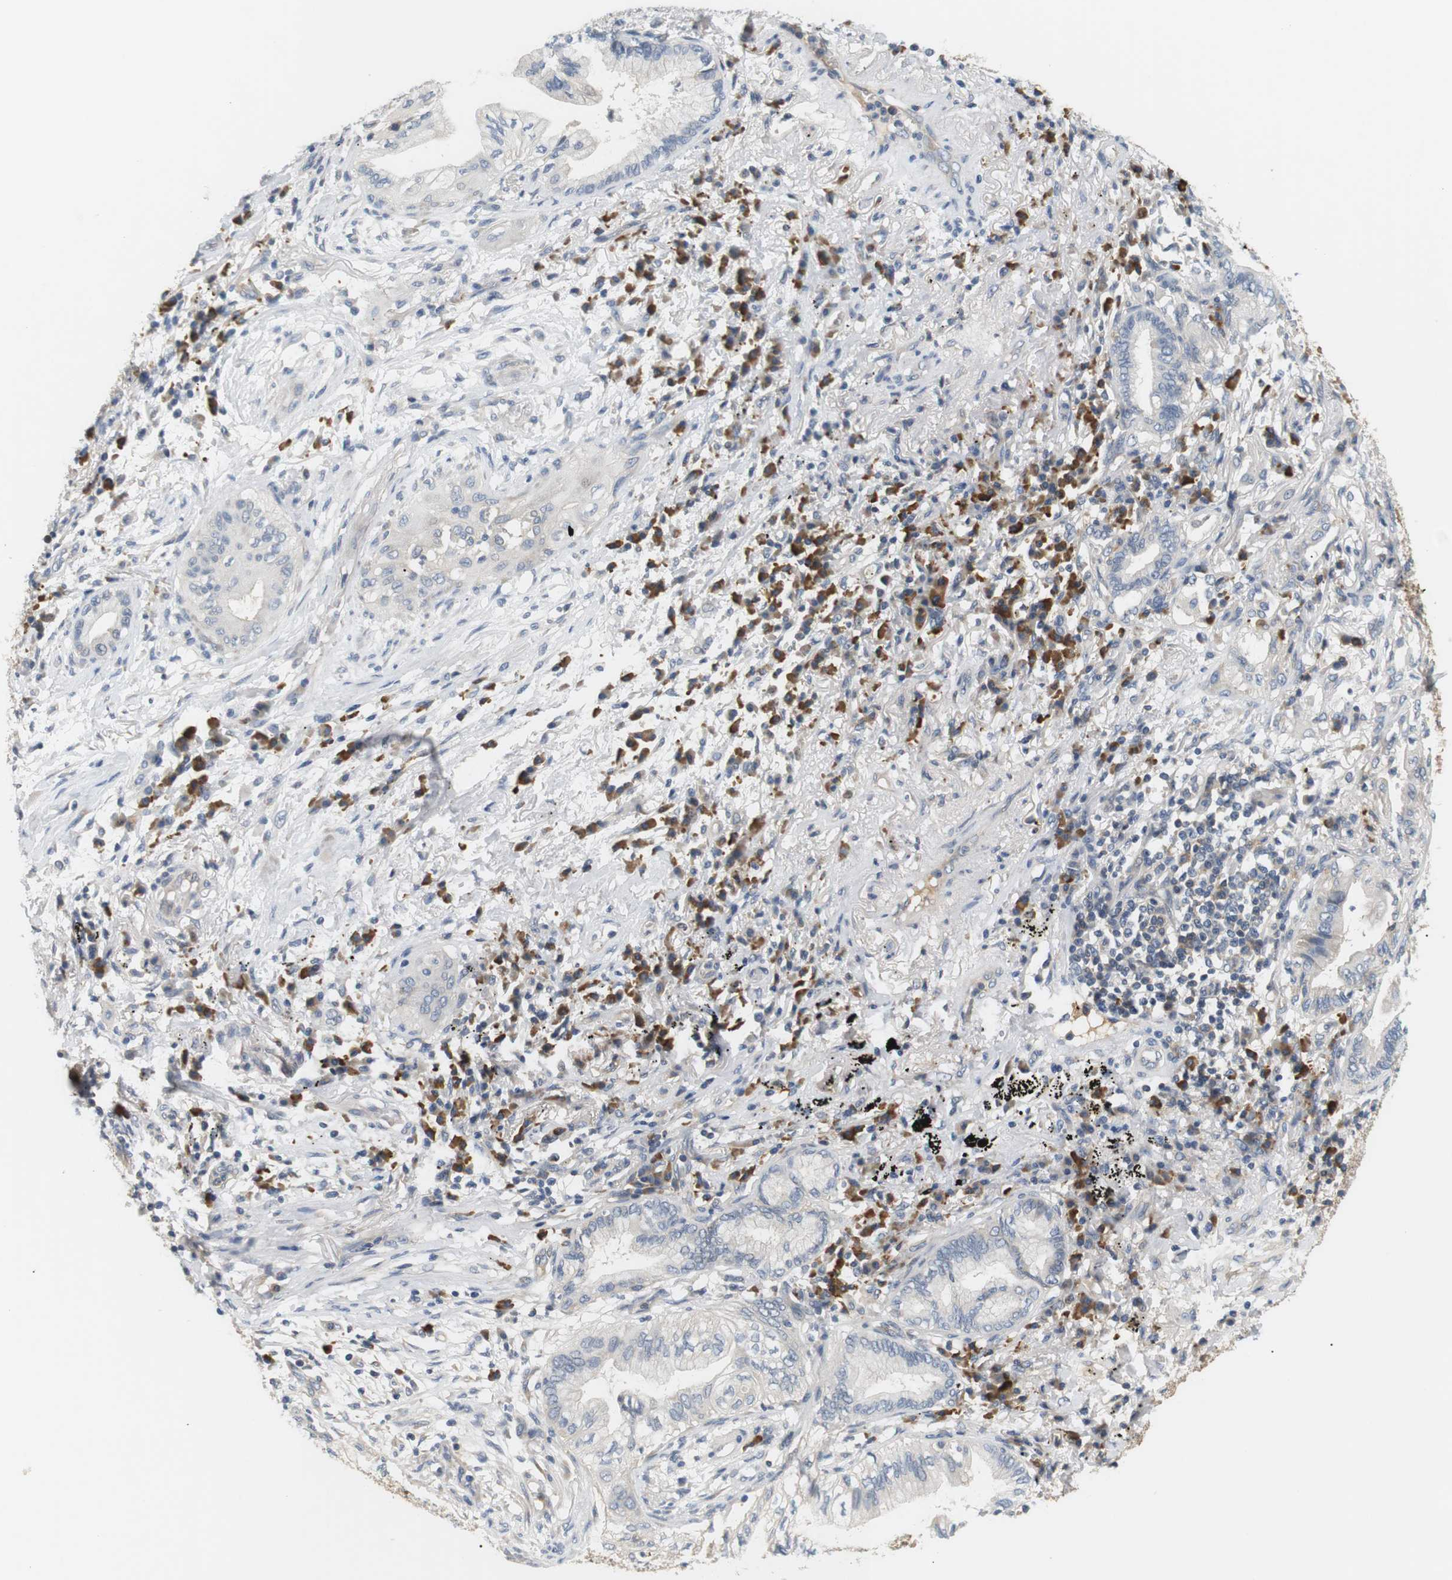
{"staining": {"intensity": "negative", "quantity": "none", "location": "none"}, "tissue": "lung cancer", "cell_type": "Tumor cells", "image_type": "cancer", "snomed": [{"axis": "morphology", "description": "Normal tissue, NOS"}, {"axis": "morphology", "description": "Adenocarcinoma, NOS"}, {"axis": "topography", "description": "Bronchus"}, {"axis": "topography", "description": "Lung"}], "caption": "Immunohistochemistry (IHC) of human lung adenocarcinoma reveals no expression in tumor cells.", "gene": "EVA1C", "patient": {"sex": "female", "age": 70}}